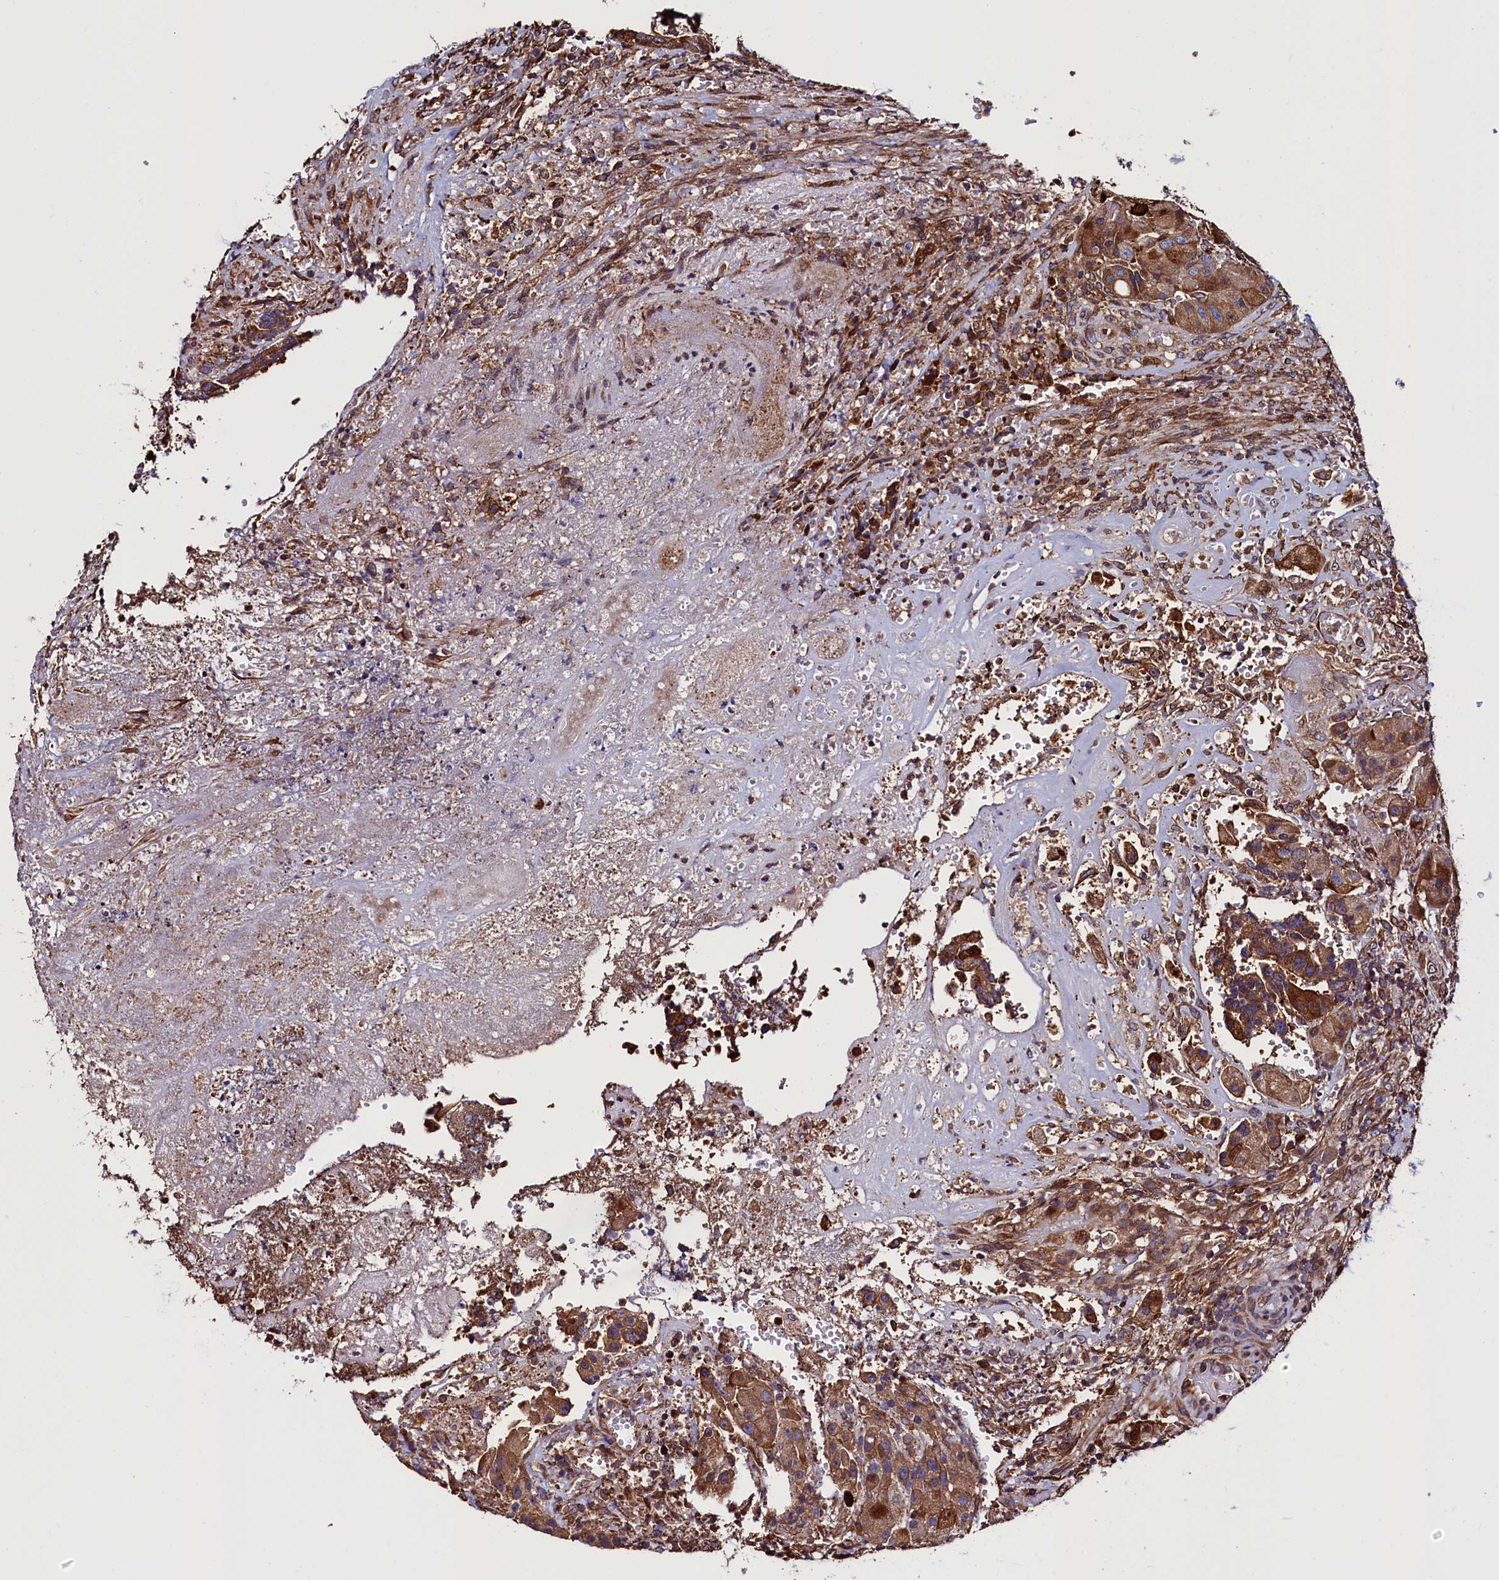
{"staining": {"intensity": "moderate", "quantity": ">75%", "location": "cytoplasmic/membranous"}, "tissue": "colorectal cancer", "cell_type": "Tumor cells", "image_type": "cancer", "snomed": [{"axis": "morphology", "description": "Adenocarcinoma, NOS"}, {"axis": "topography", "description": "Rectum"}], "caption": "A brown stain labels moderate cytoplasmic/membranous positivity of a protein in adenocarcinoma (colorectal) tumor cells.", "gene": "ATXN2L", "patient": {"sex": "male", "age": 69}}